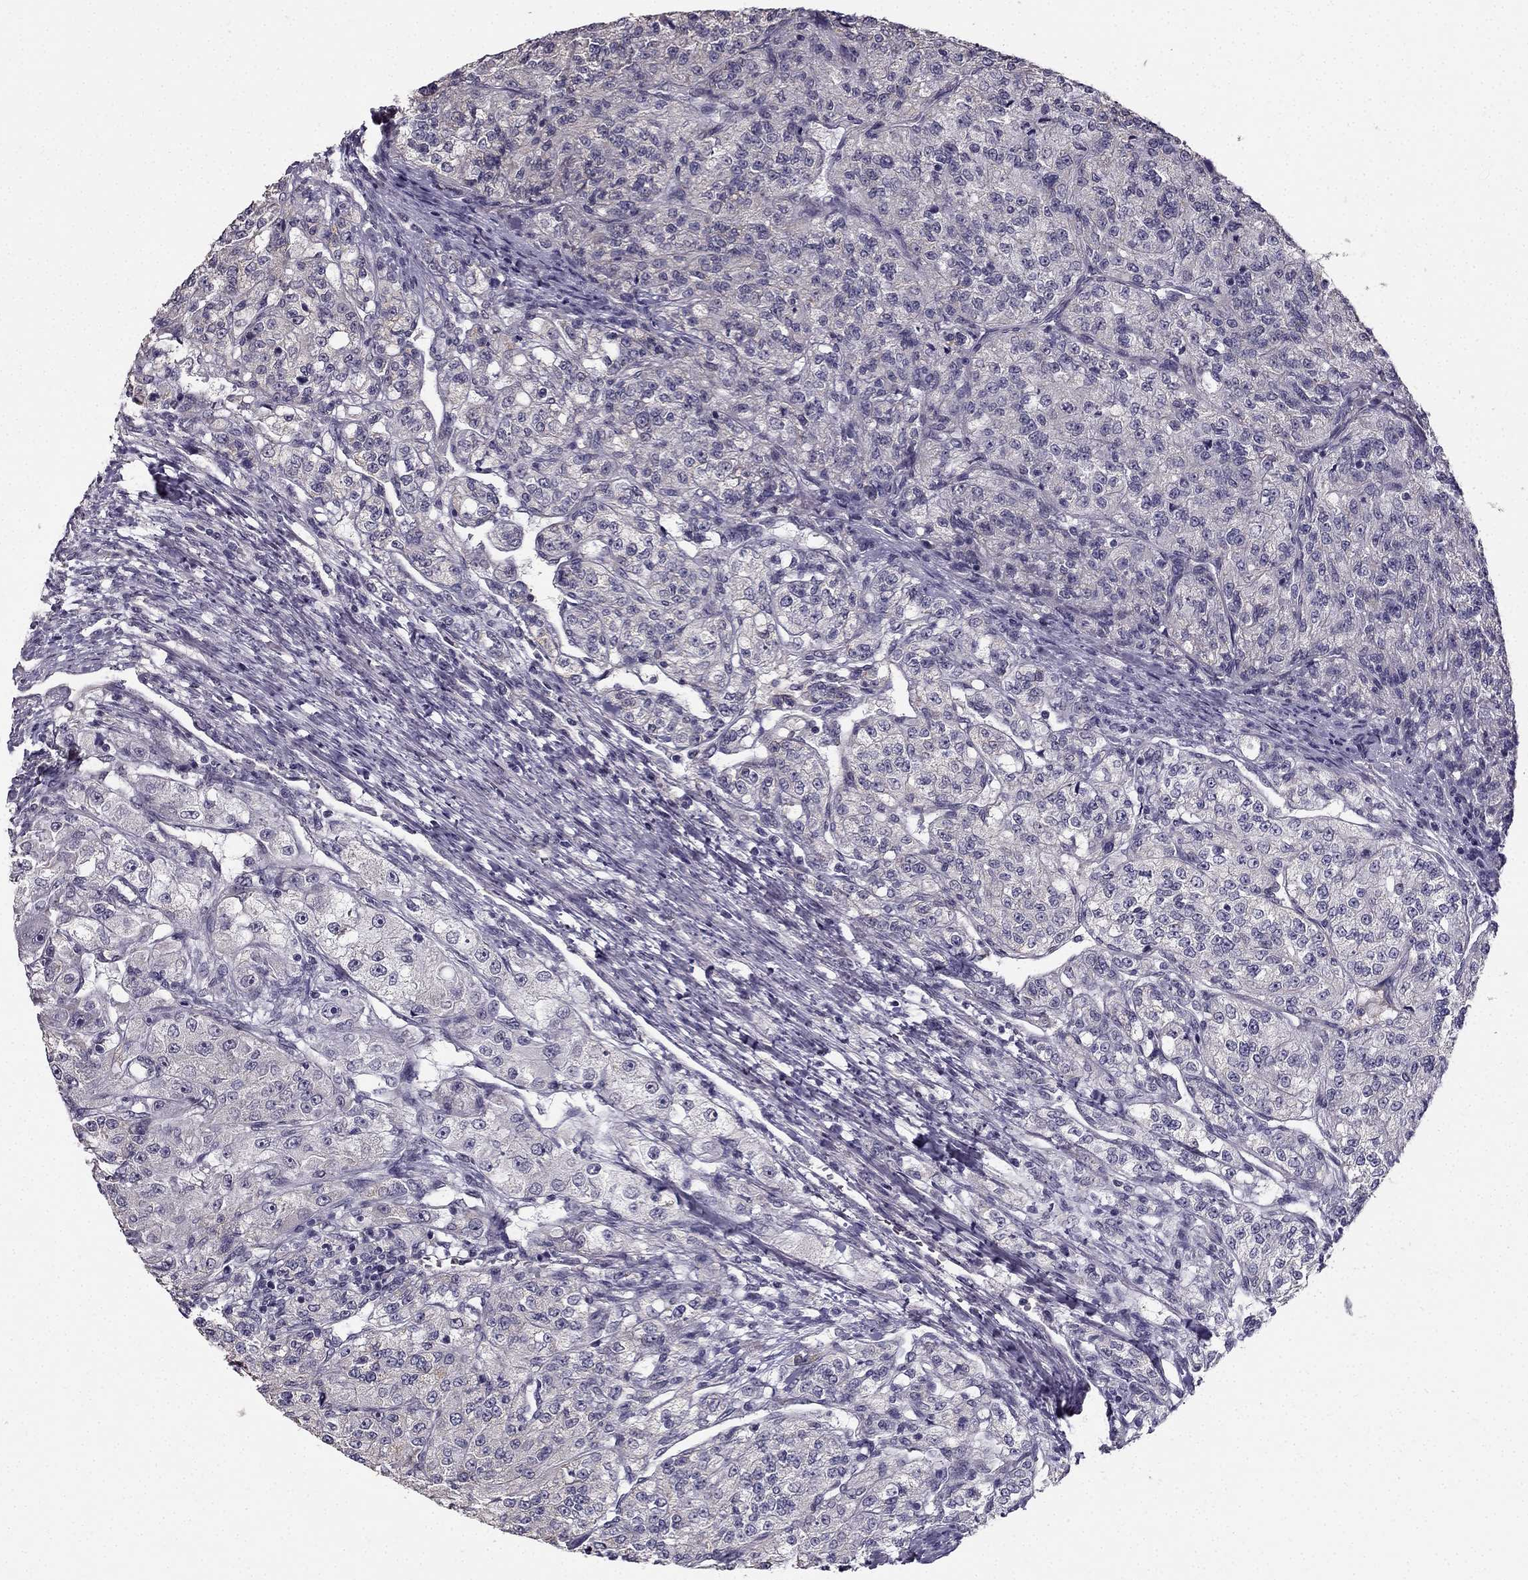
{"staining": {"intensity": "weak", "quantity": "<25%", "location": "cytoplasmic/membranous"}, "tissue": "renal cancer", "cell_type": "Tumor cells", "image_type": "cancer", "snomed": [{"axis": "morphology", "description": "Adenocarcinoma, NOS"}, {"axis": "topography", "description": "Kidney"}], "caption": "Tumor cells are negative for protein expression in human renal cancer. (DAB IHC with hematoxylin counter stain).", "gene": "TSPYL5", "patient": {"sex": "female", "age": 63}}